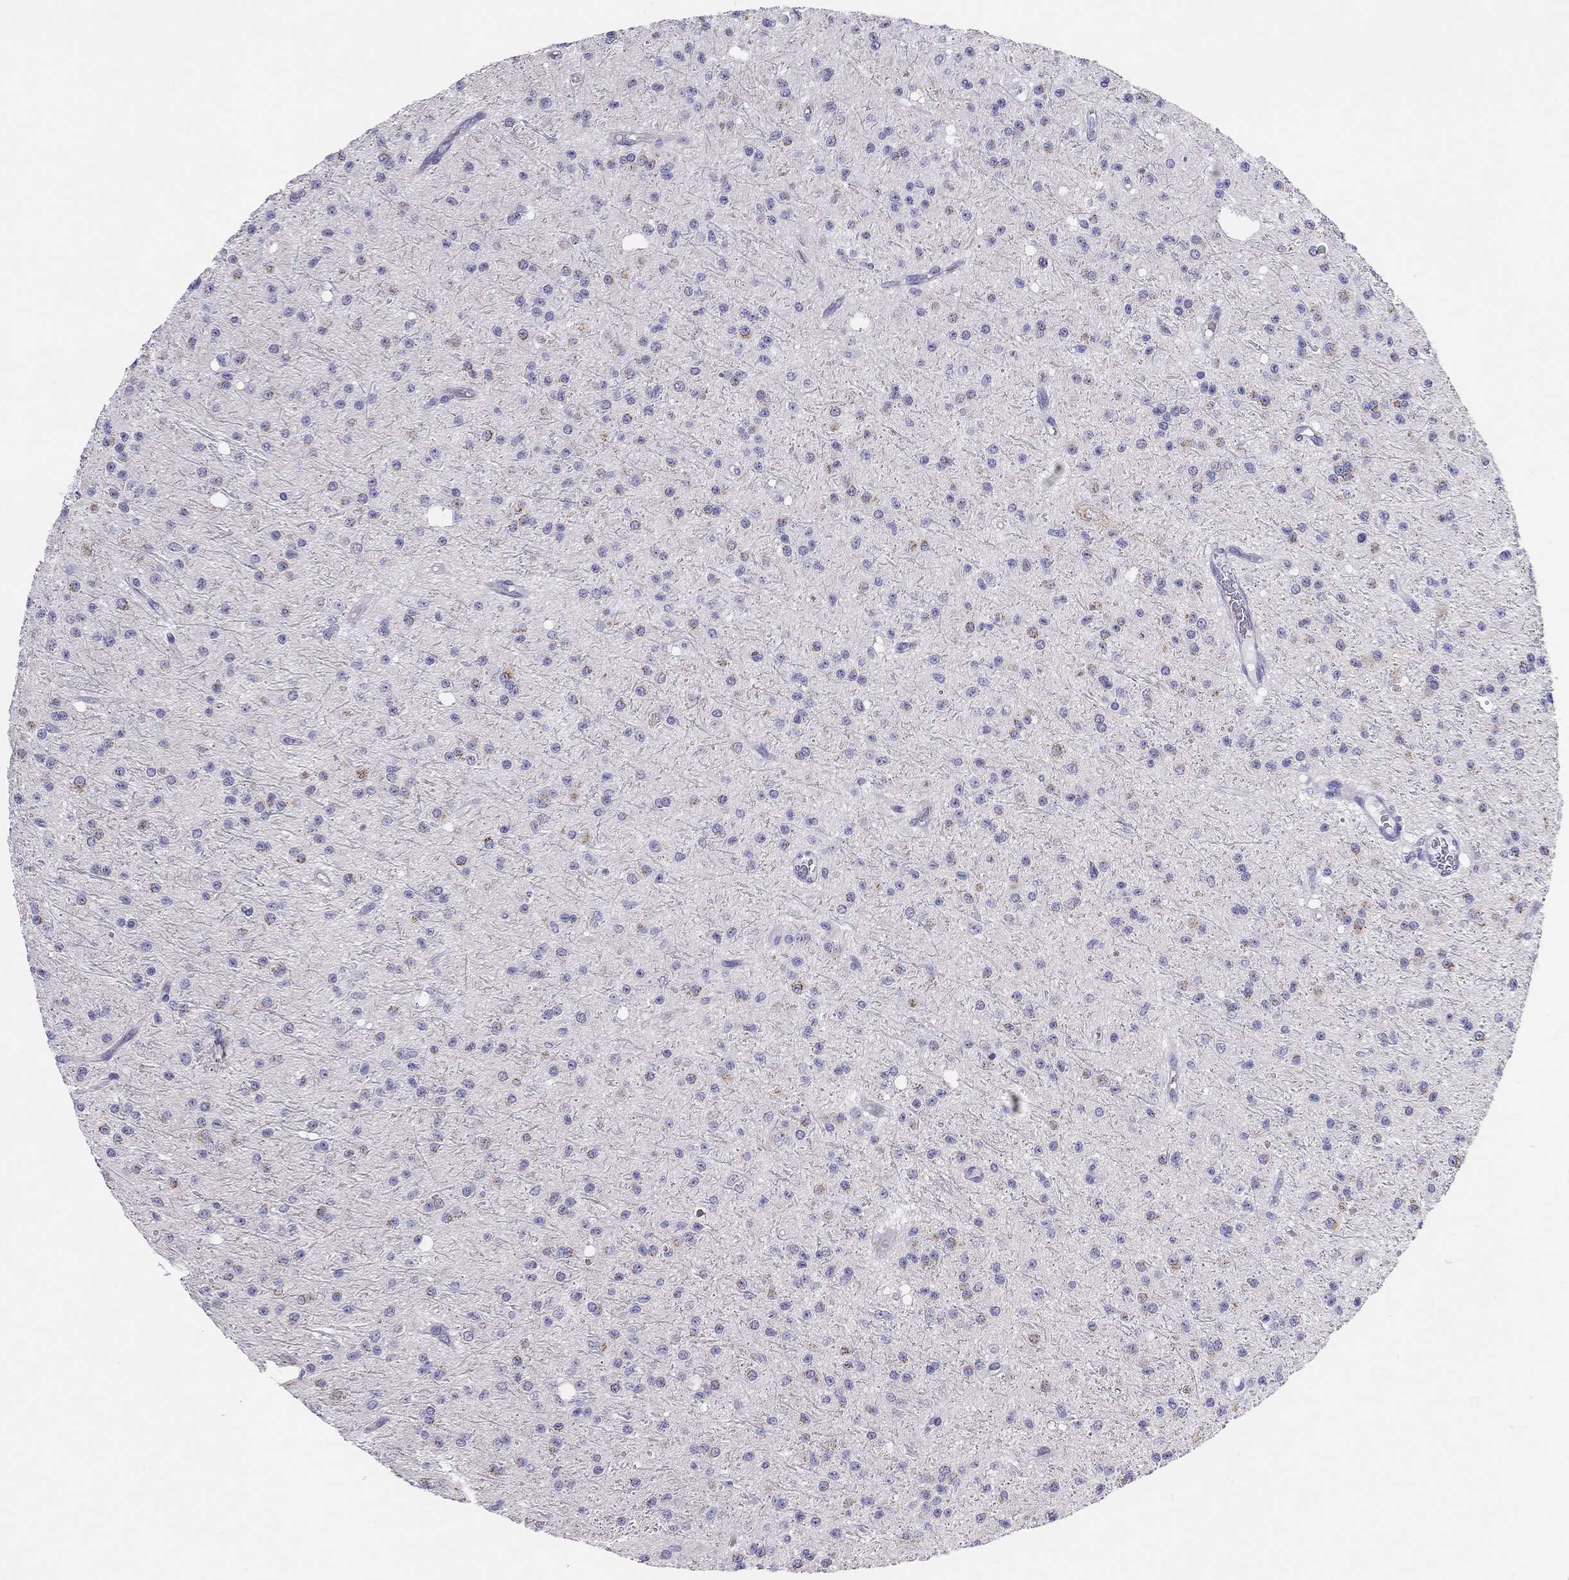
{"staining": {"intensity": "negative", "quantity": "none", "location": "none"}, "tissue": "glioma", "cell_type": "Tumor cells", "image_type": "cancer", "snomed": [{"axis": "morphology", "description": "Glioma, malignant, Low grade"}, {"axis": "topography", "description": "Brain"}], "caption": "Malignant low-grade glioma was stained to show a protein in brown. There is no significant staining in tumor cells.", "gene": "MGAT4C", "patient": {"sex": "male", "age": 27}}